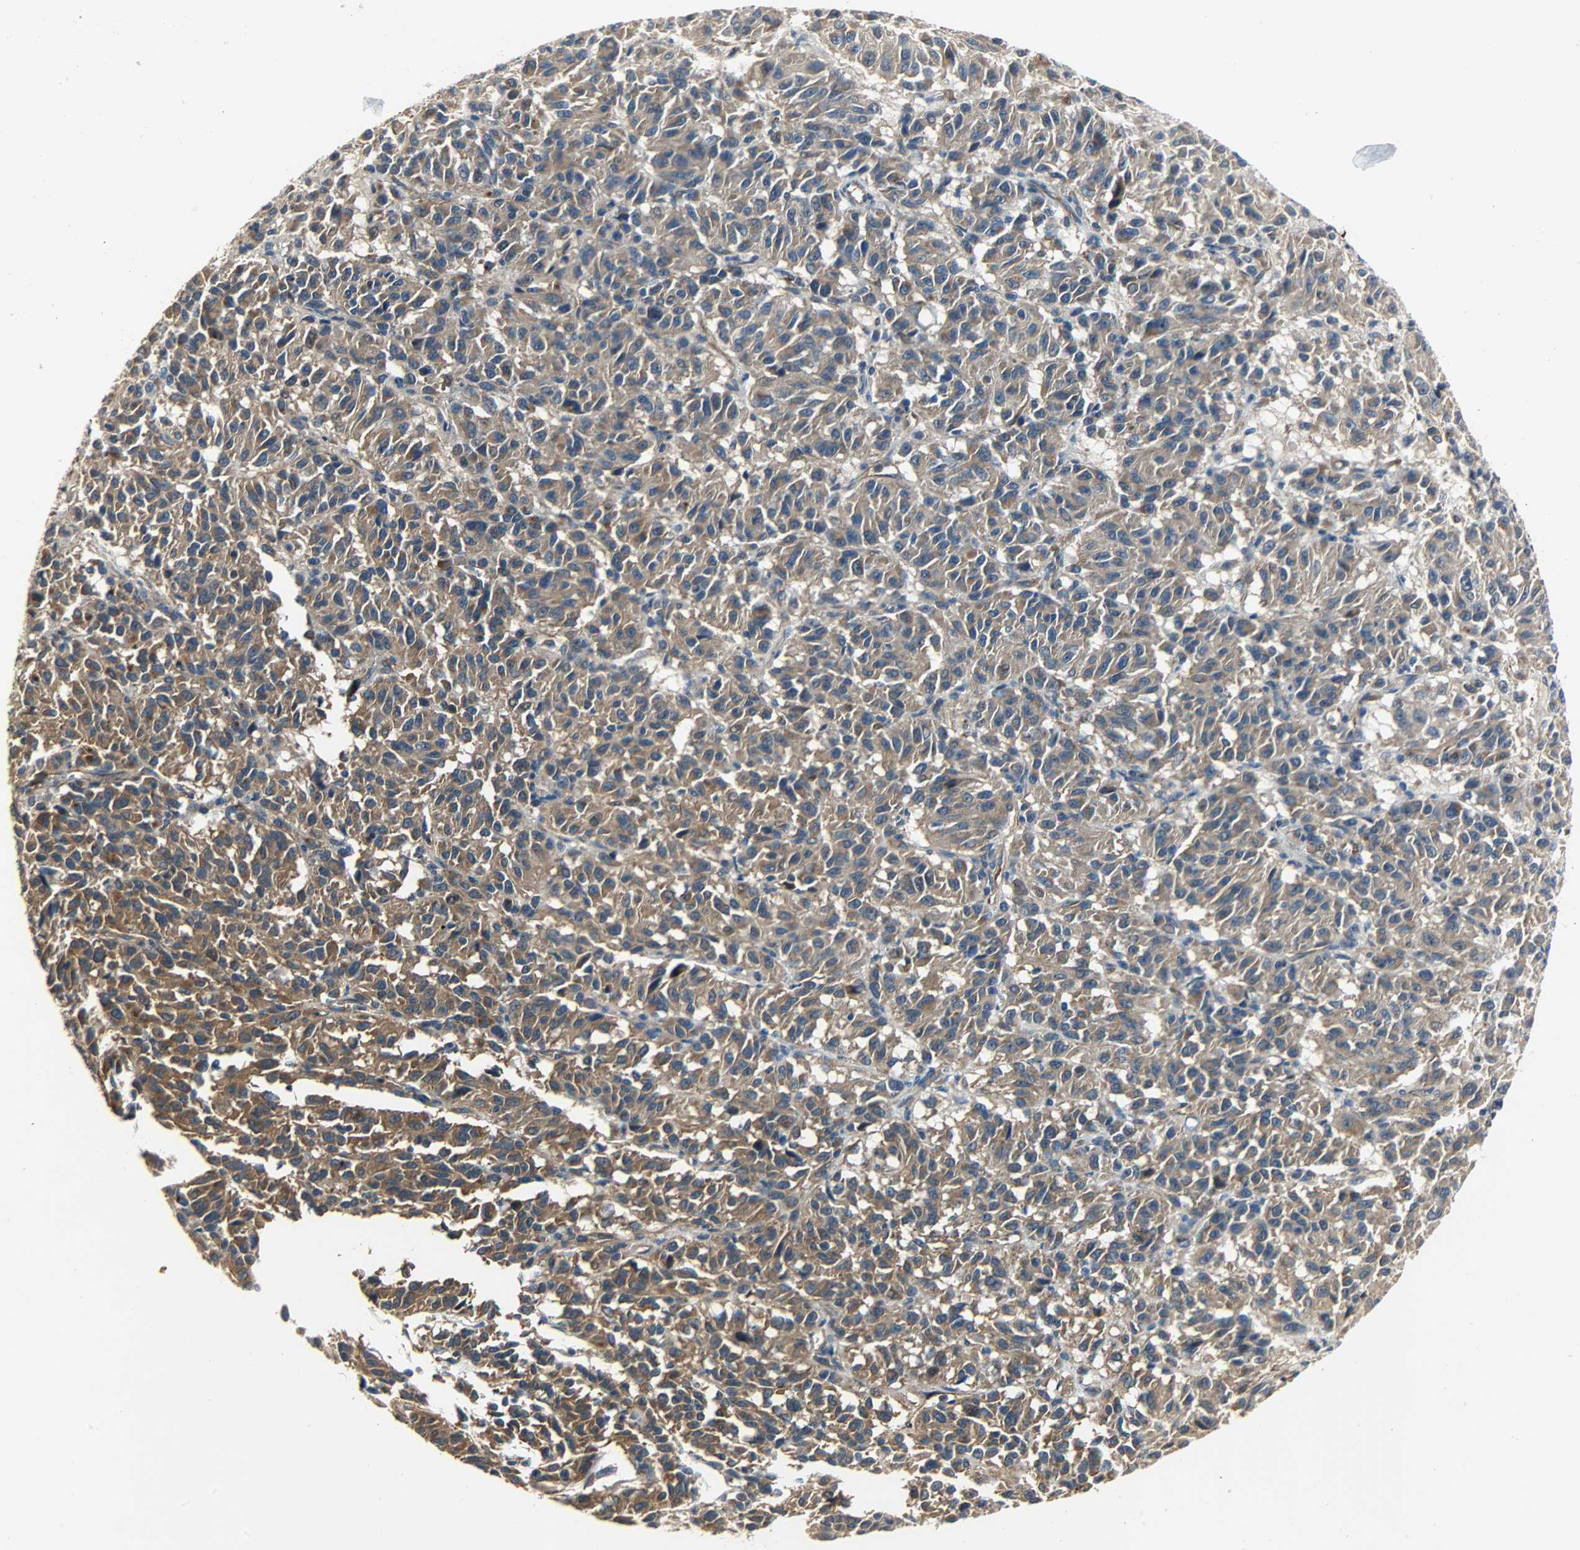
{"staining": {"intensity": "moderate", "quantity": ">75%", "location": "cytoplasmic/membranous"}, "tissue": "melanoma", "cell_type": "Tumor cells", "image_type": "cancer", "snomed": [{"axis": "morphology", "description": "Malignant melanoma, Metastatic site"}, {"axis": "topography", "description": "Lung"}], "caption": "The histopathology image displays immunohistochemical staining of melanoma. There is moderate cytoplasmic/membranous staining is present in about >75% of tumor cells.", "gene": "KIAA1217", "patient": {"sex": "male", "age": 64}}